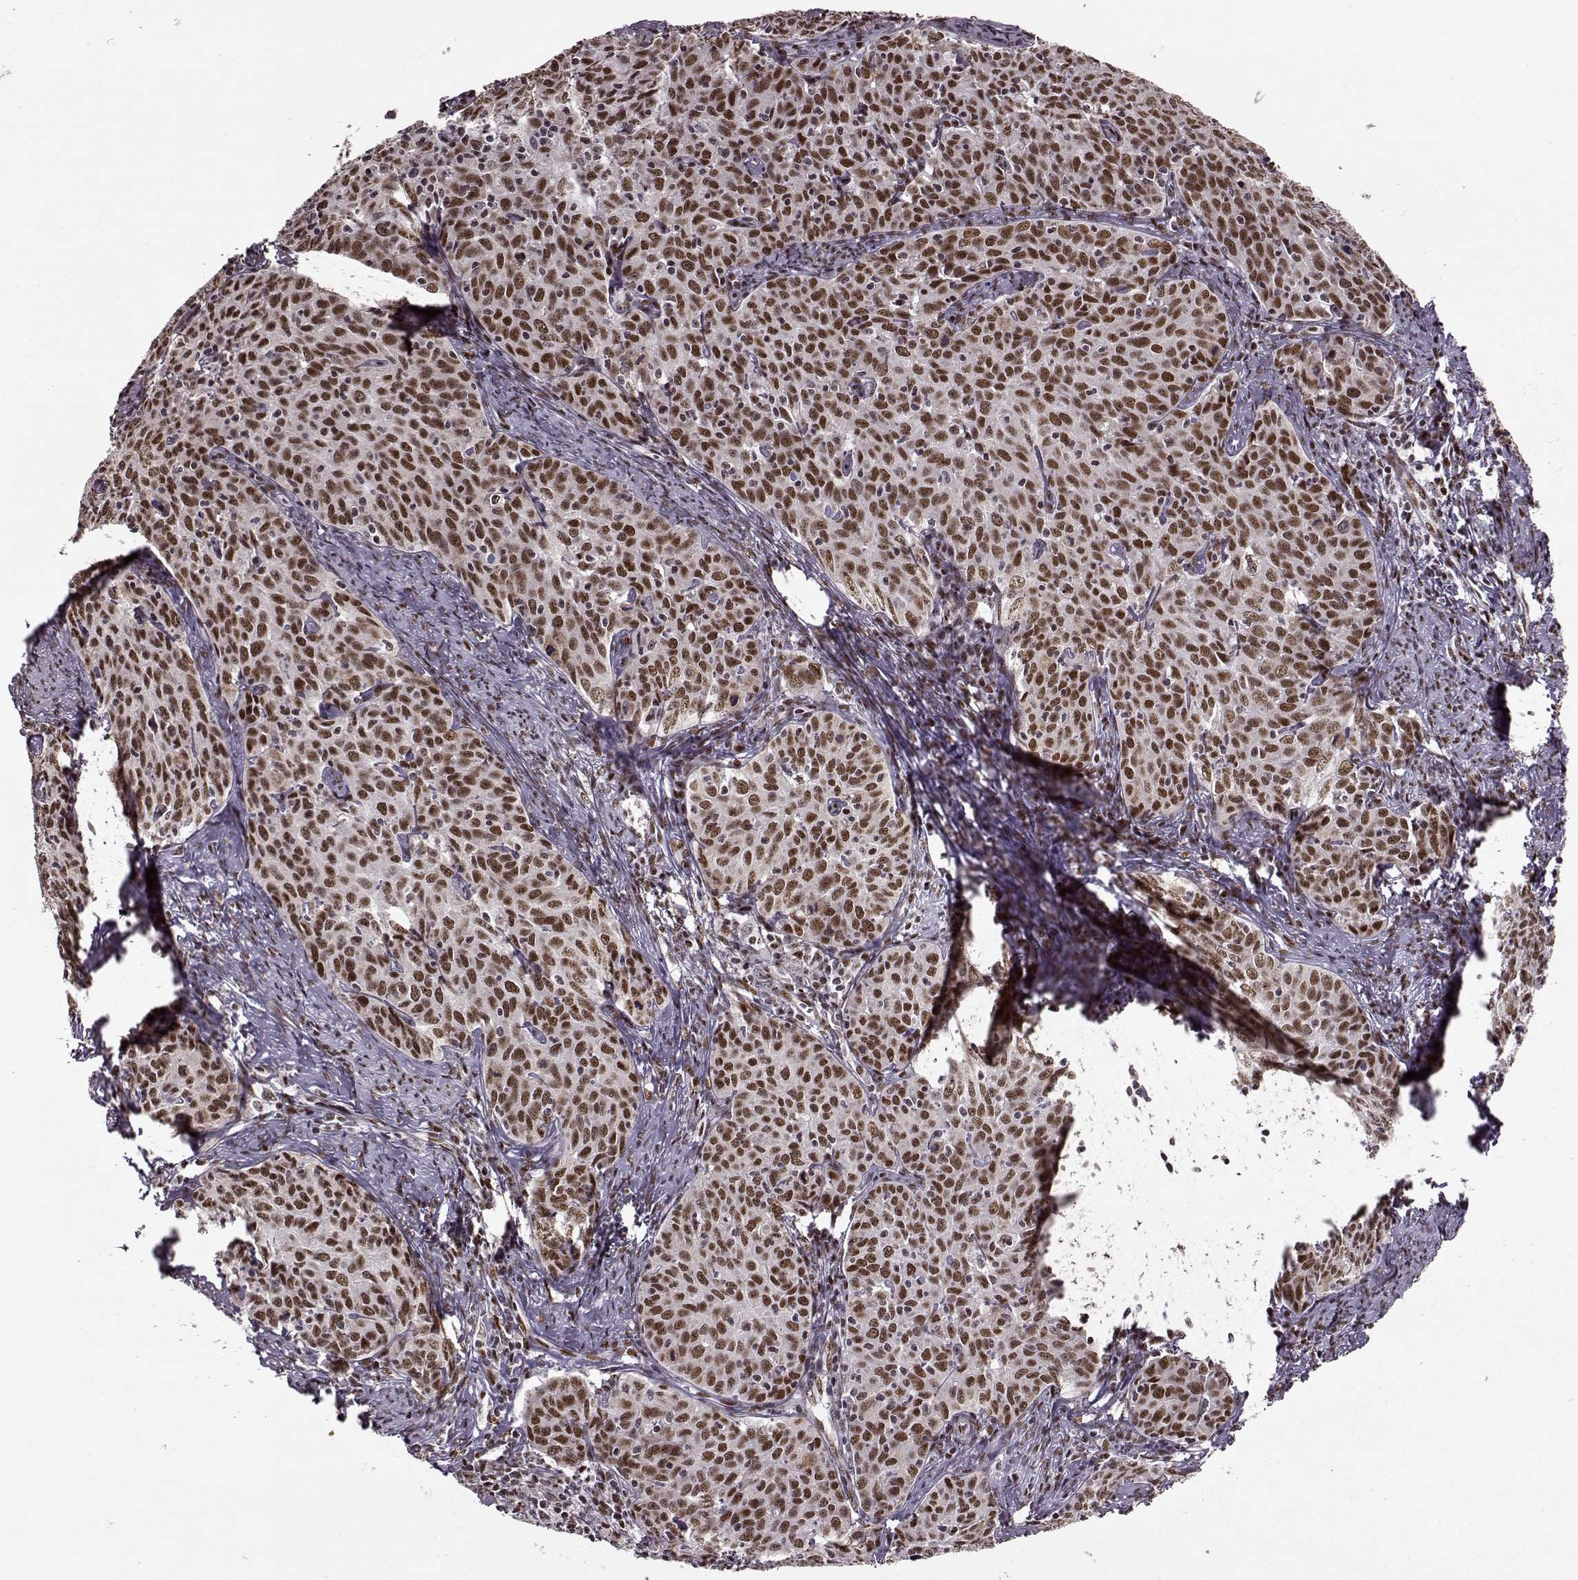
{"staining": {"intensity": "strong", "quantity": ">75%", "location": "nuclear"}, "tissue": "cervical cancer", "cell_type": "Tumor cells", "image_type": "cancer", "snomed": [{"axis": "morphology", "description": "Squamous cell carcinoma, NOS"}, {"axis": "topography", "description": "Cervix"}], "caption": "Cervical cancer (squamous cell carcinoma) stained for a protein reveals strong nuclear positivity in tumor cells. The staining was performed using DAB (3,3'-diaminobenzidine) to visualize the protein expression in brown, while the nuclei were stained in blue with hematoxylin (Magnification: 20x).", "gene": "FTO", "patient": {"sex": "female", "age": 62}}